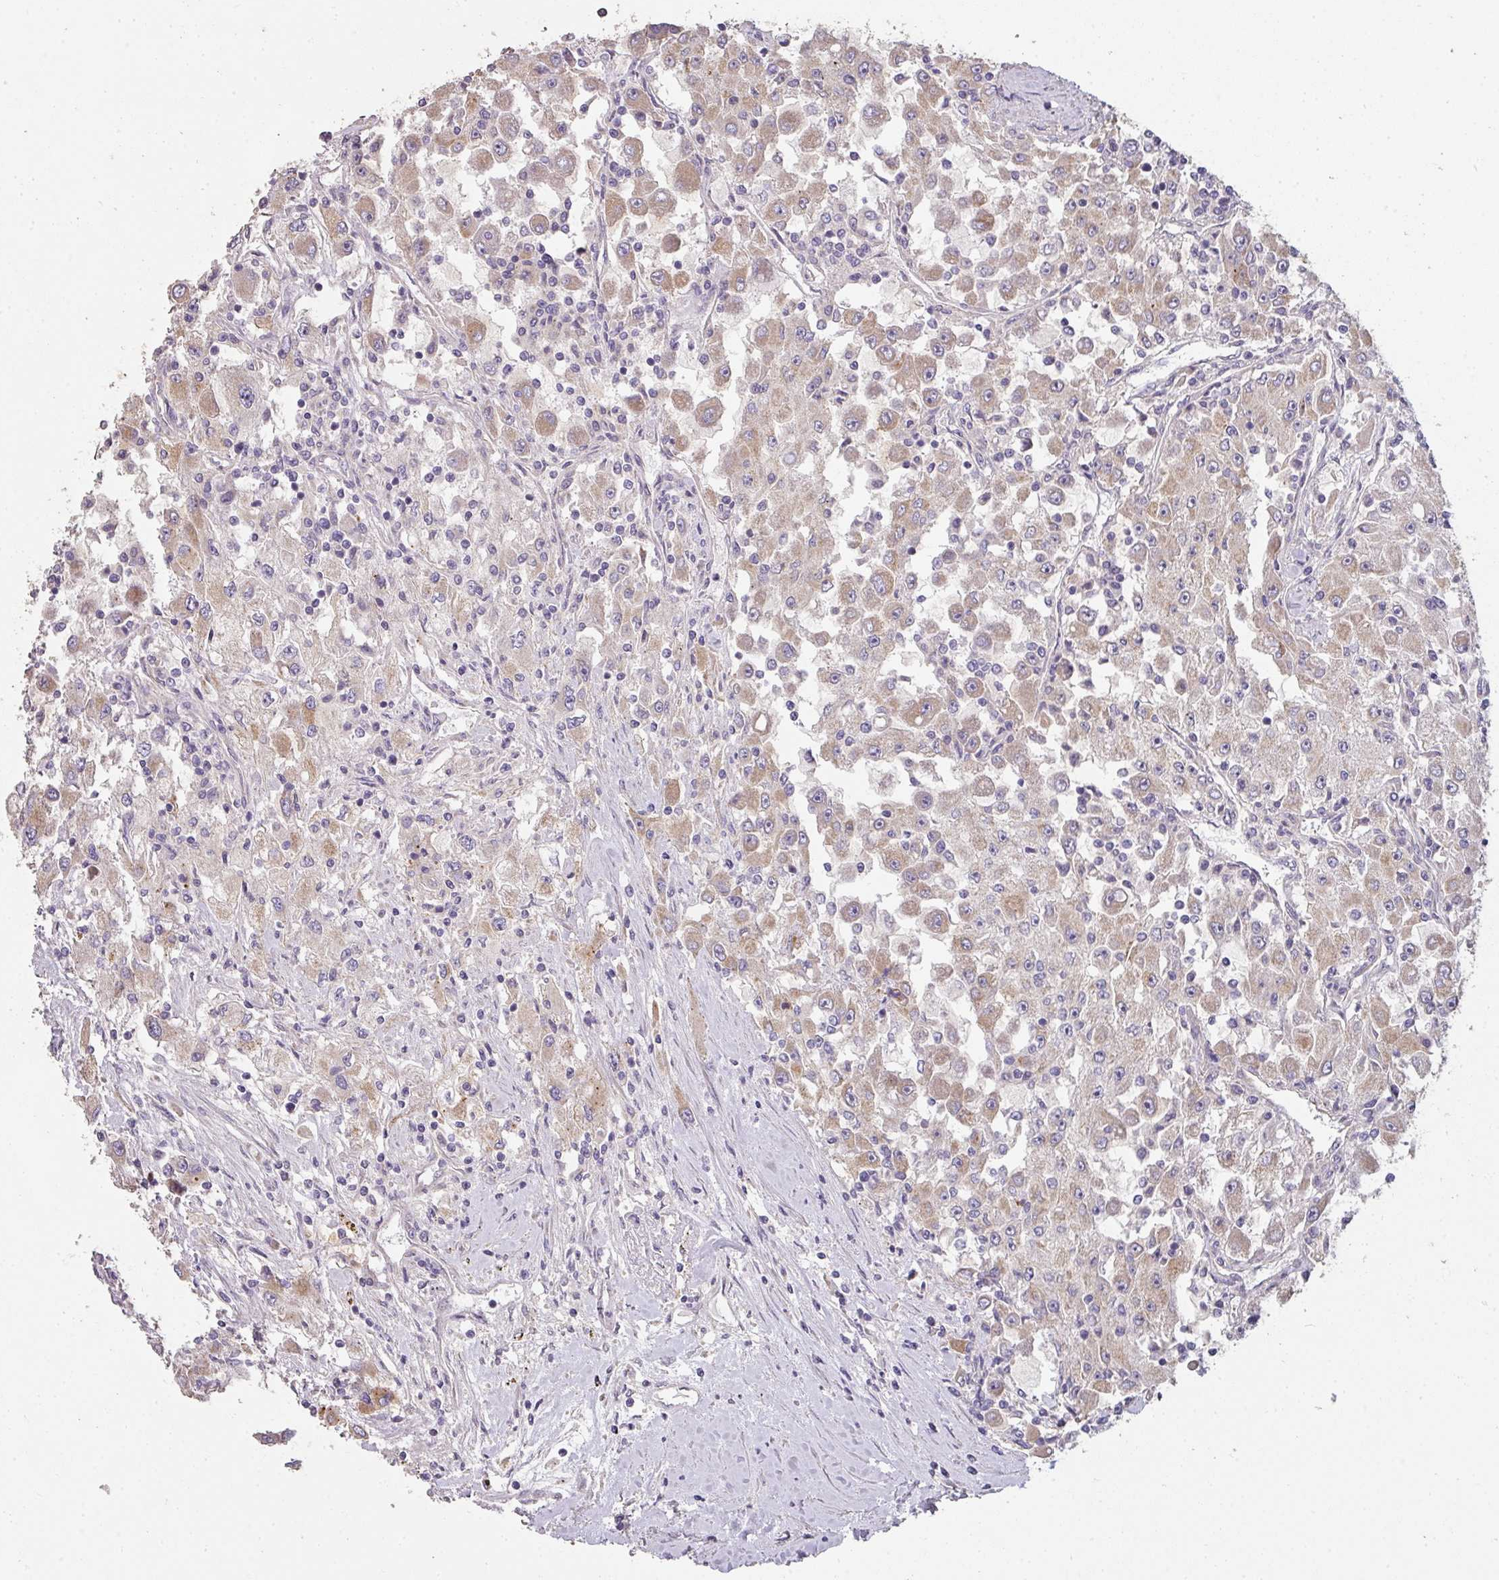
{"staining": {"intensity": "weak", "quantity": "<25%", "location": "cytoplasmic/membranous"}, "tissue": "renal cancer", "cell_type": "Tumor cells", "image_type": "cancer", "snomed": [{"axis": "morphology", "description": "Adenocarcinoma, NOS"}, {"axis": "topography", "description": "Kidney"}], "caption": "Renal cancer stained for a protein using immunohistochemistry (IHC) demonstrates no positivity tumor cells.", "gene": "PCDH1", "patient": {"sex": "female", "age": 67}}